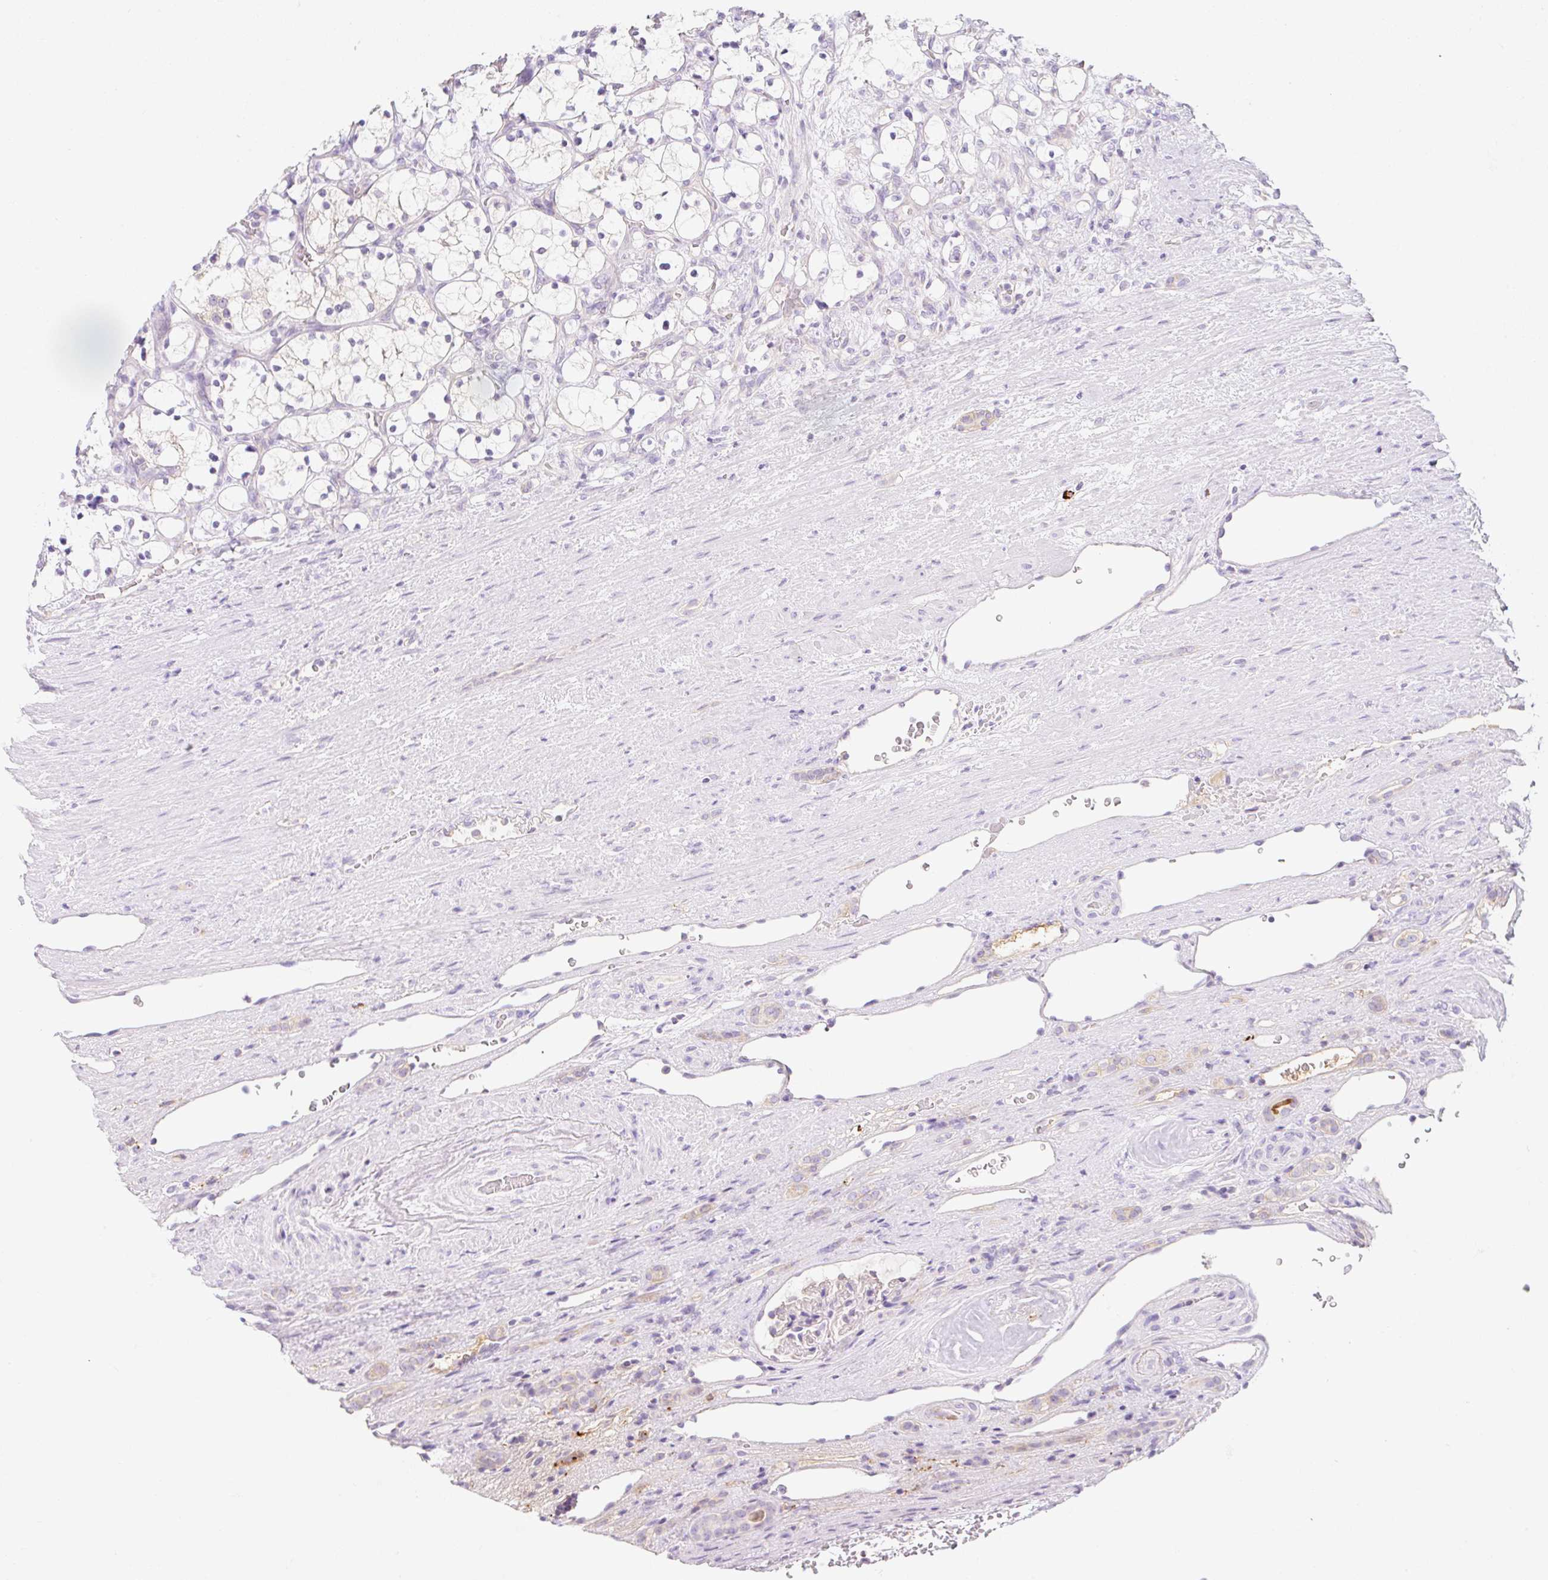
{"staining": {"intensity": "negative", "quantity": "none", "location": "none"}, "tissue": "renal cancer", "cell_type": "Tumor cells", "image_type": "cancer", "snomed": [{"axis": "morphology", "description": "Adenocarcinoma, NOS"}, {"axis": "topography", "description": "Kidney"}], "caption": "This is an immunohistochemistry (IHC) image of renal adenocarcinoma. There is no staining in tumor cells.", "gene": "LYVE1", "patient": {"sex": "female", "age": 69}}